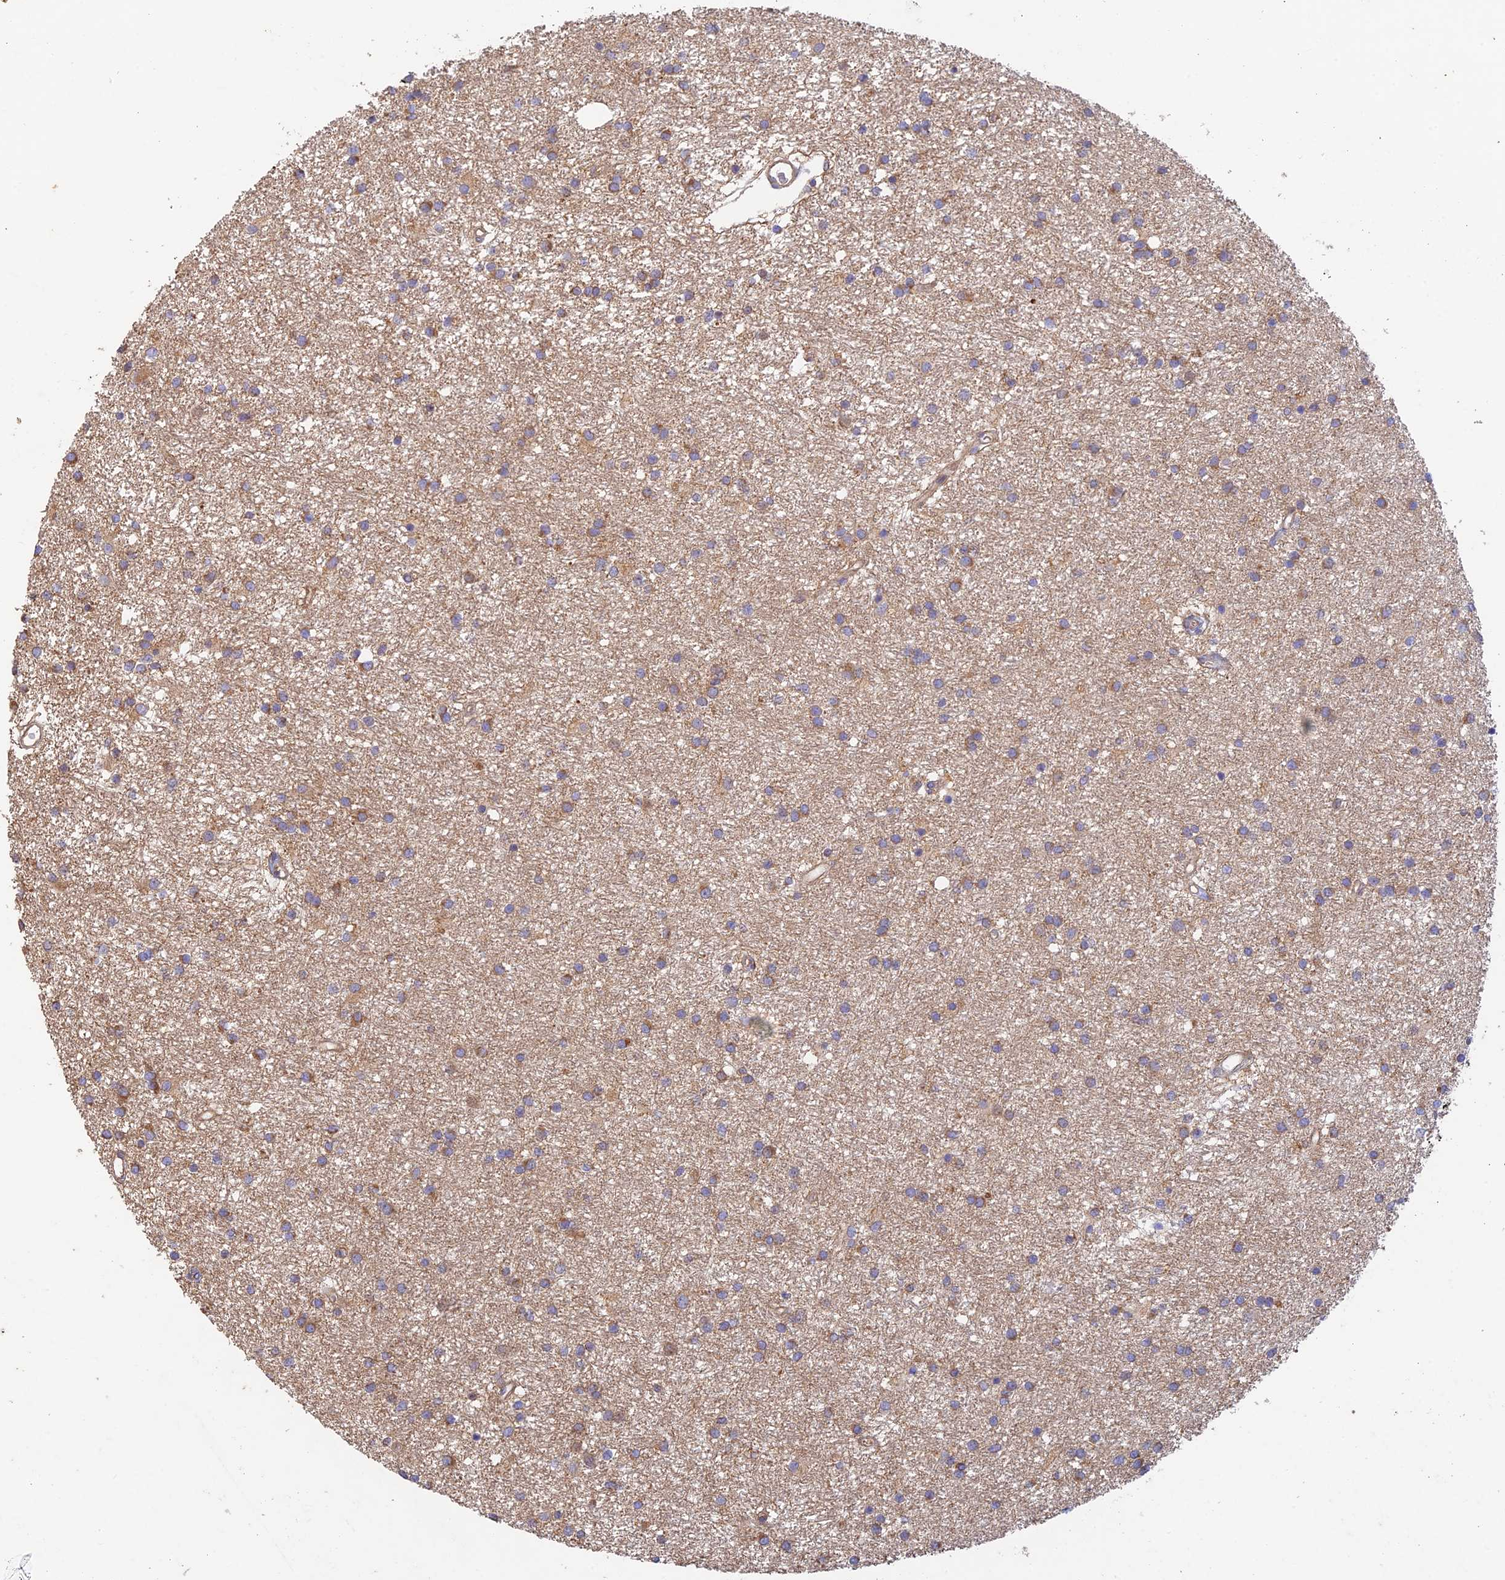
{"staining": {"intensity": "weak", "quantity": "25%-75%", "location": "cytoplasmic/membranous"}, "tissue": "glioma", "cell_type": "Tumor cells", "image_type": "cancer", "snomed": [{"axis": "morphology", "description": "Glioma, malignant, High grade"}, {"axis": "topography", "description": "Brain"}], "caption": "Protein expression by IHC shows weak cytoplasmic/membranous positivity in about 25%-75% of tumor cells in malignant high-grade glioma. Nuclei are stained in blue.", "gene": "MYO9A", "patient": {"sex": "male", "age": 77}}